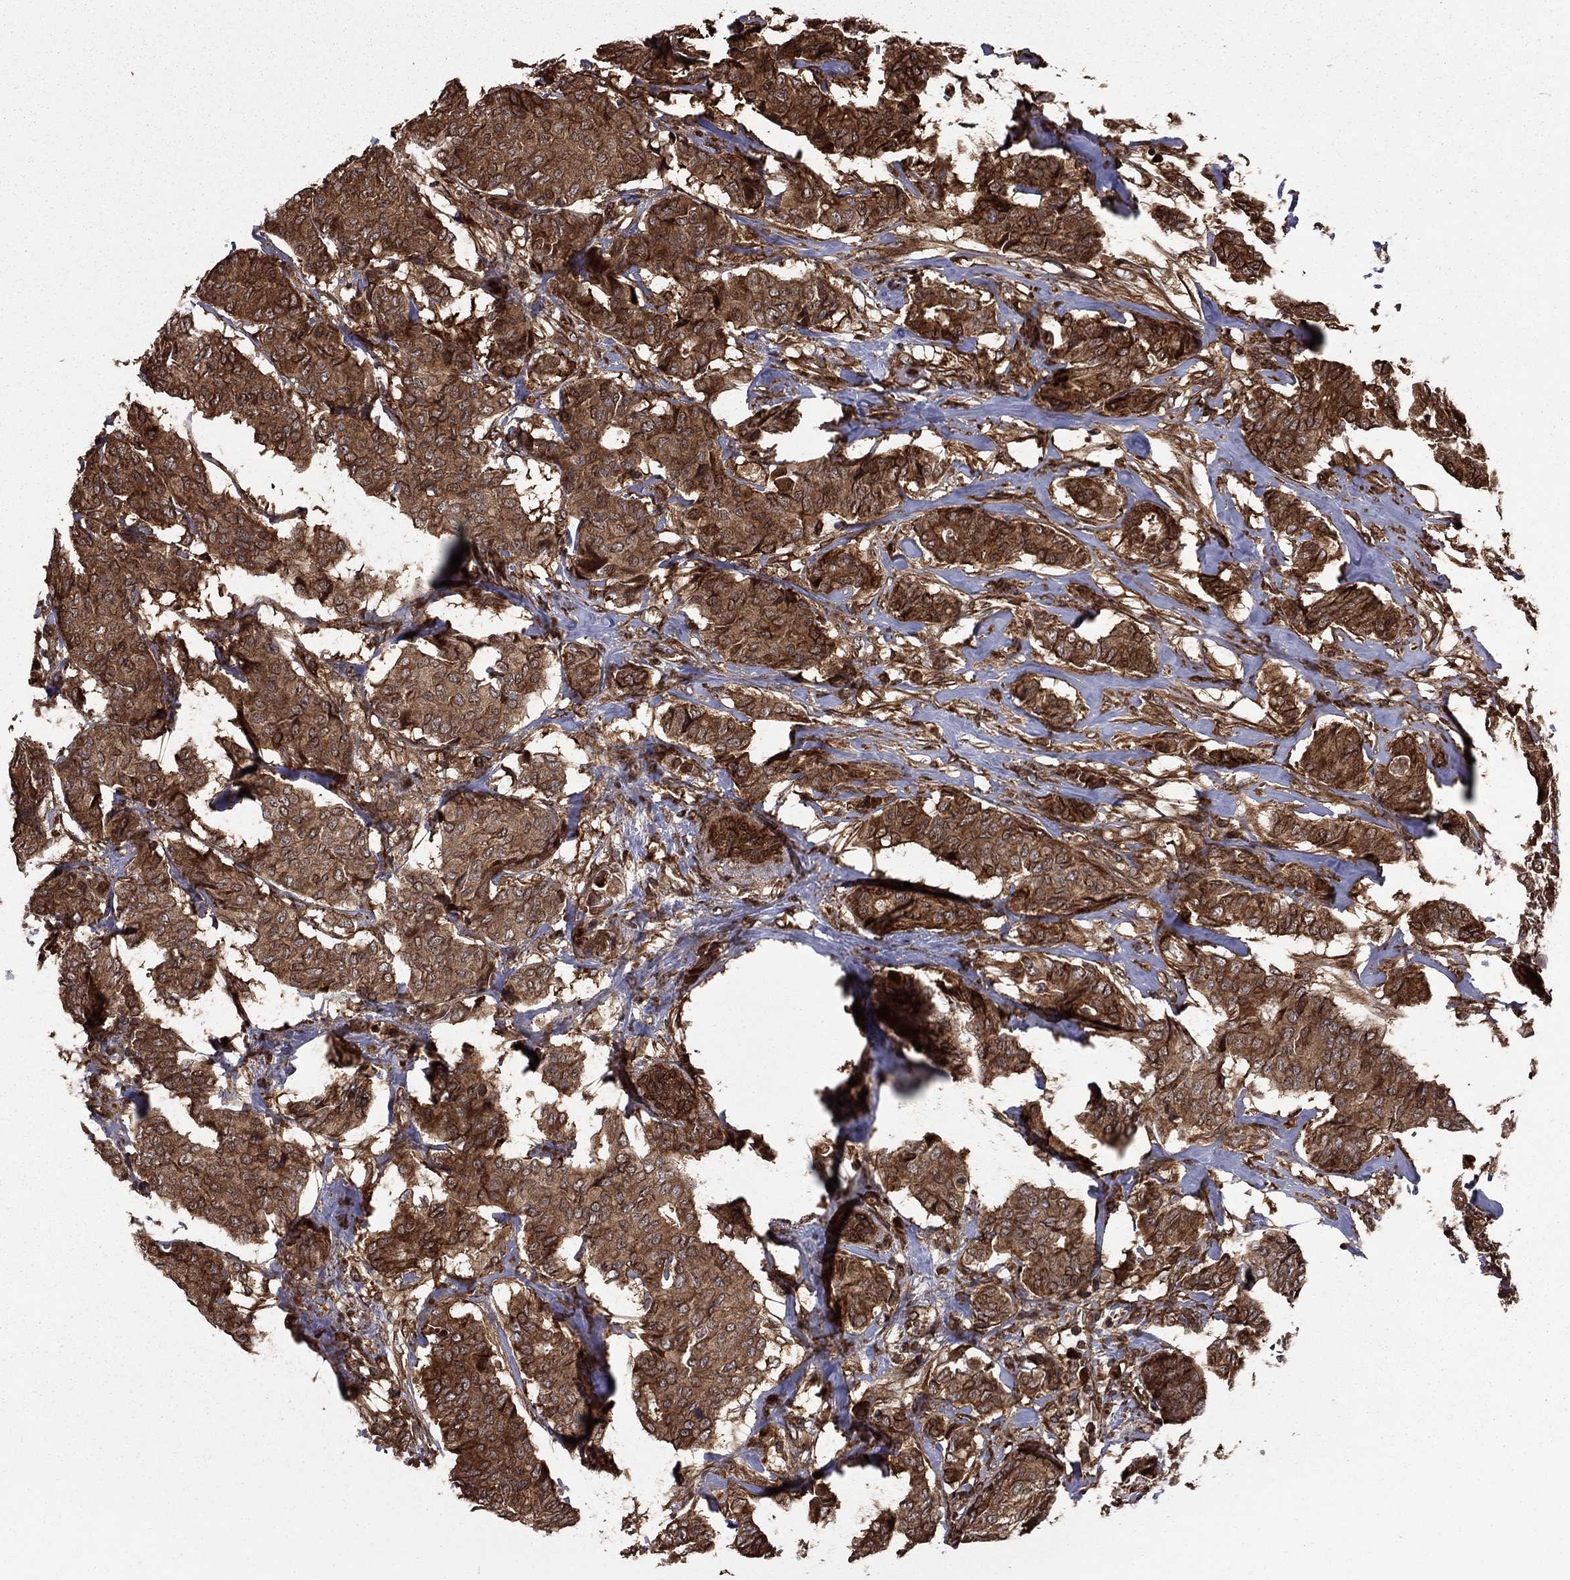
{"staining": {"intensity": "moderate", "quantity": "25%-75%", "location": "cytoplasmic/membranous"}, "tissue": "breast cancer", "cell_type": "Tumor cells", "image_type": "cancer", "snomed": [{"axis": "morphology", "description": "Duct carcinoma"}, {"axis": "topography", "description": "Breast"}], "caption": "Protein analysis of breast cancer tissue demonstrates moderate cytoplasmic/membranous staining in about 25%-75% of tumor cells. (Stains: DAB (3,3'-diaminobenzidine) in brown, nuclei in blue, Microscopy: brightfield microscopy at high magnification).", "gene": "GYG1", "patient": {"sex": "female", "age": 75}}